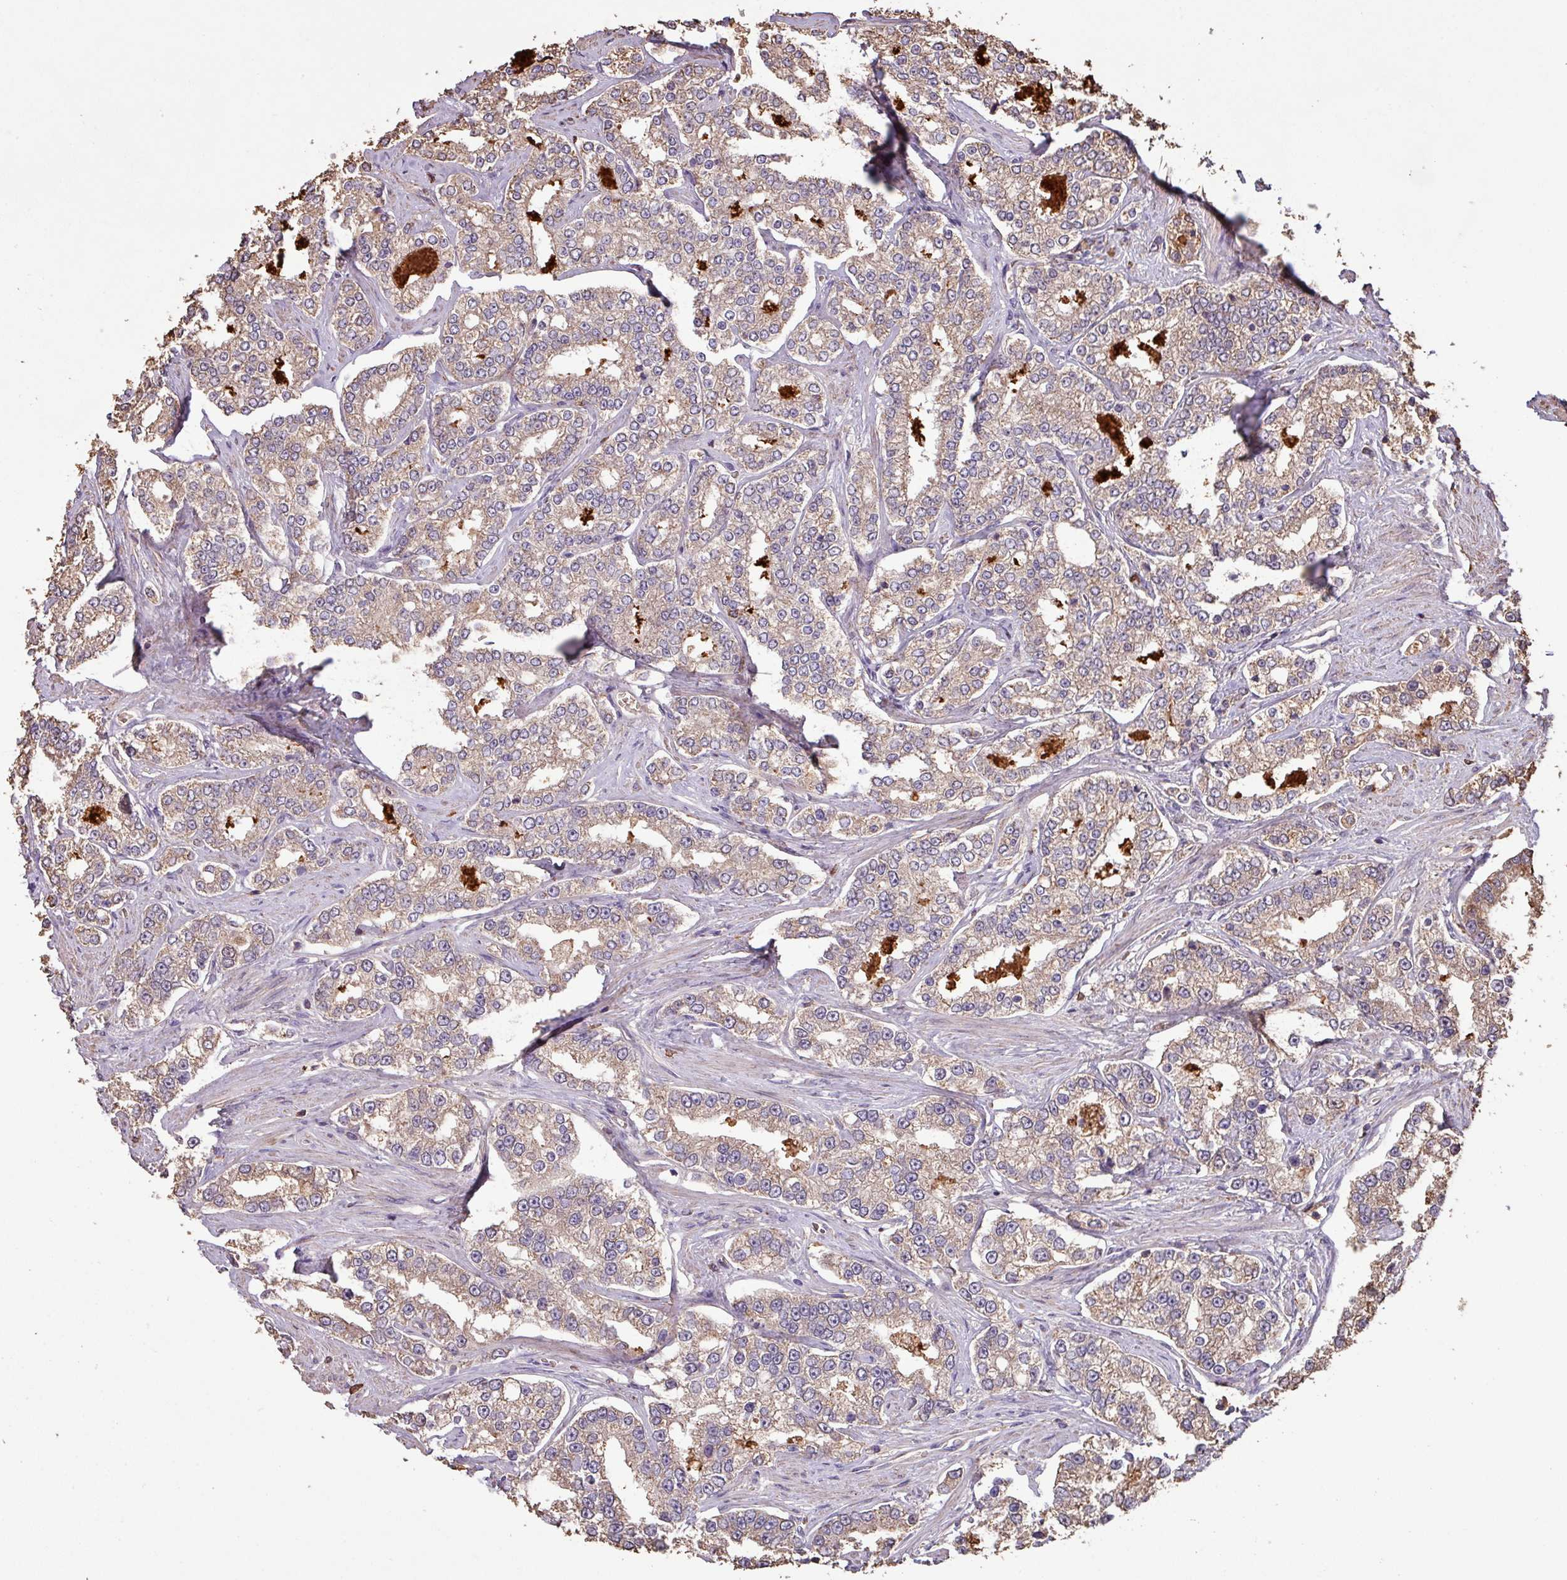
{"staining": {"intensity": "weak", "quantity": ">75%", "location": "cytoplasmic/membranous"}, "tissue": "prostate cancer", "cell_type": "Tumor cells", "image_type": "cancer", "snomed": [{"axis": "morphology", "description": "Normal tissue, NOS"}, {"axis": "morphology", "description": "Adenocarcinoma, High grade"}, {"axis": "topography", "description": "Prostate"}], "caption": "A photomicrograph of prostate cancer stained for a protein displays weak cytoplasmic/membranous brown staining in tumor cells.", "gene": "CAMK2B", "patient": {"sex": "male", "age": 83}}